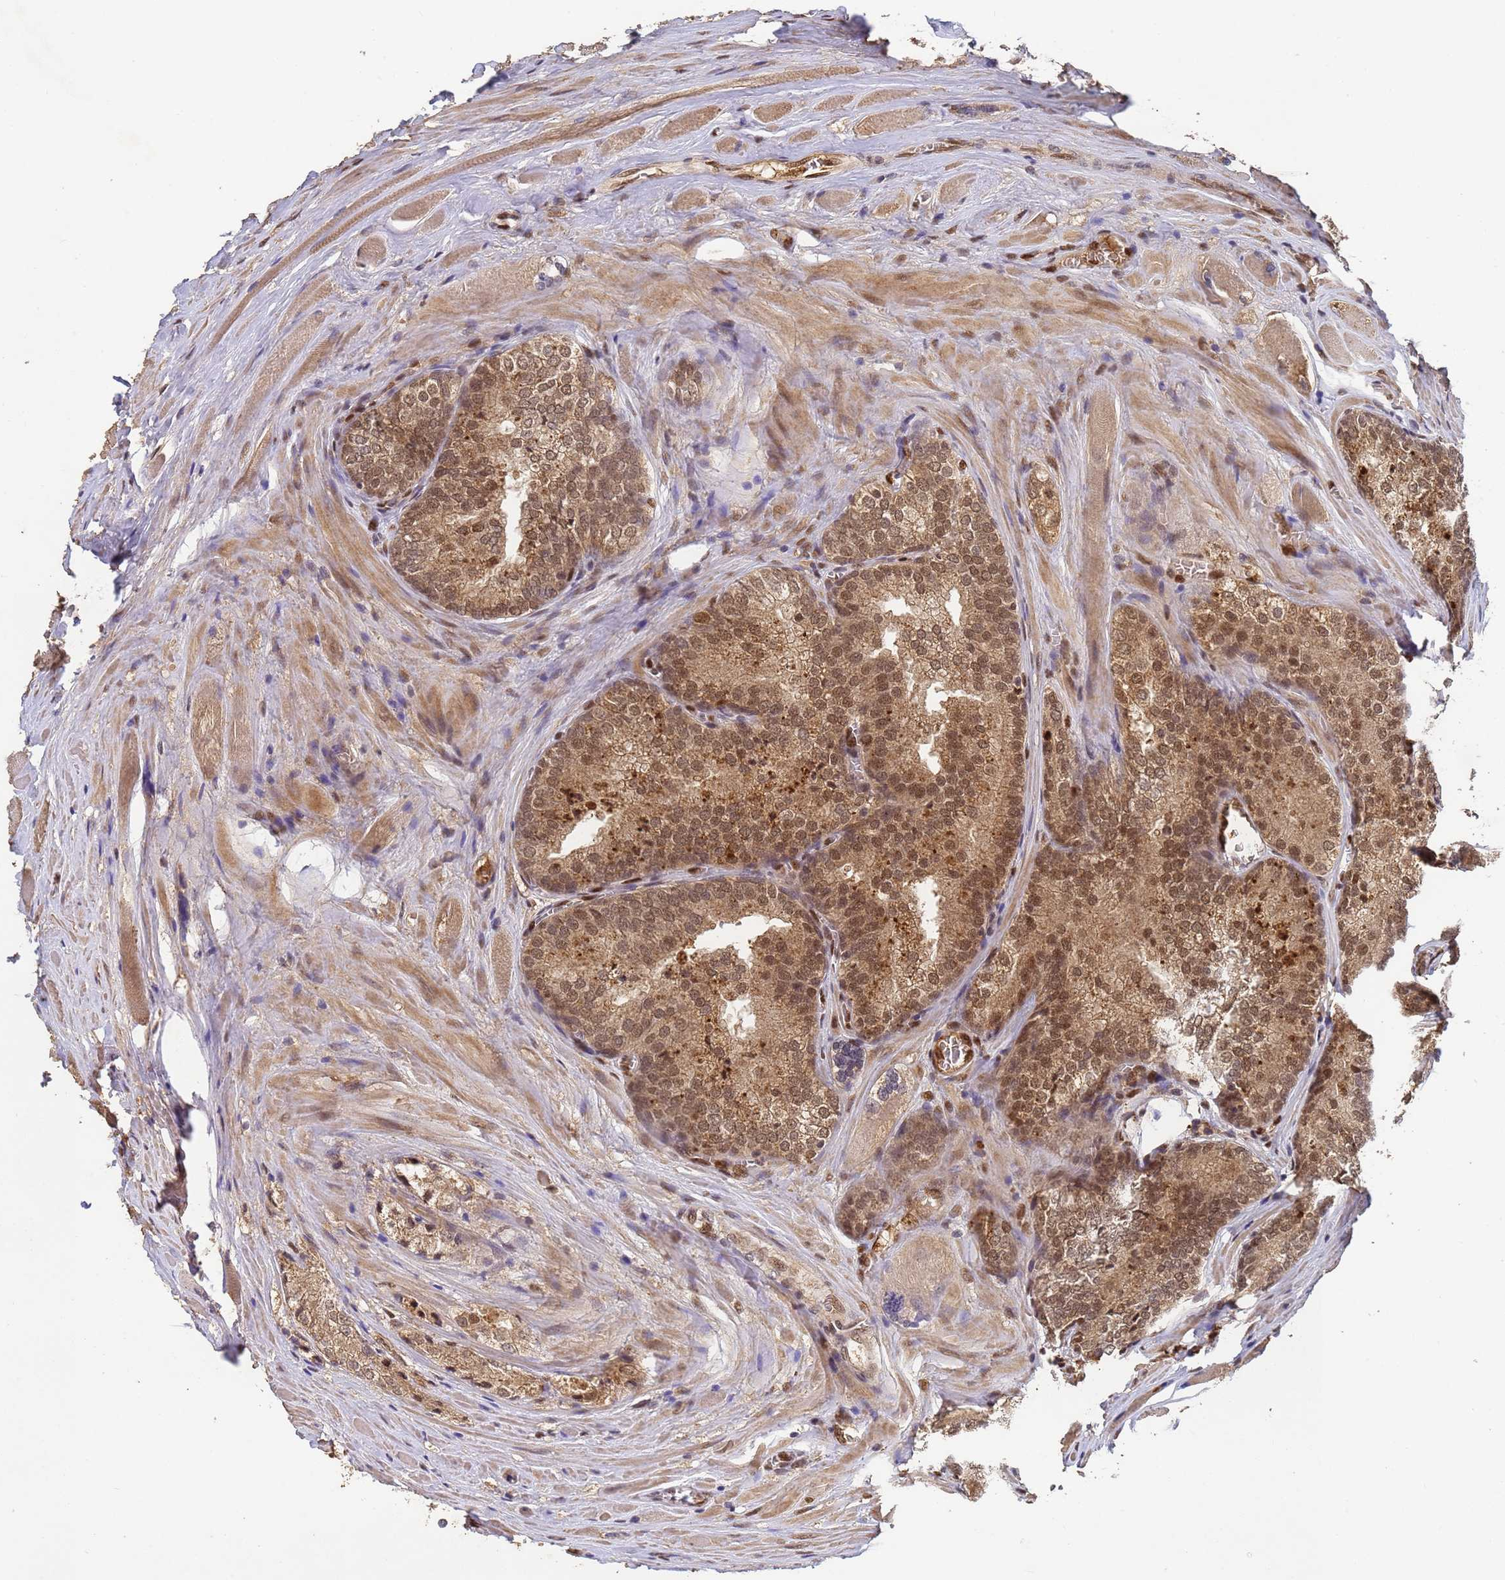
{"staining": {"intensity": "moderate", "quantity": ">75%", "location": "cytoplasmic/membranous,nuclear"}, "tissue": "prostate cancer", "cell_type": "Tumor cells", "image_type": "cancer", "snomed": [{"axis": "morphology", "description": "Adenocarcinoma, Low grade"}, {"axis": "topography", "description": "Prostate"}], "caption": "Protein staining exhibits moderate cytoplasmic/membranous and nuclear staining in approximately >75% of tumor cells in prostate cancer (adenocarcinoma (low-grade)). (DAB = brown stain, brightfield microscopy at high magnification).", "gene": "SECISBP2", "patient": {"sex": "male", "age": 67}}